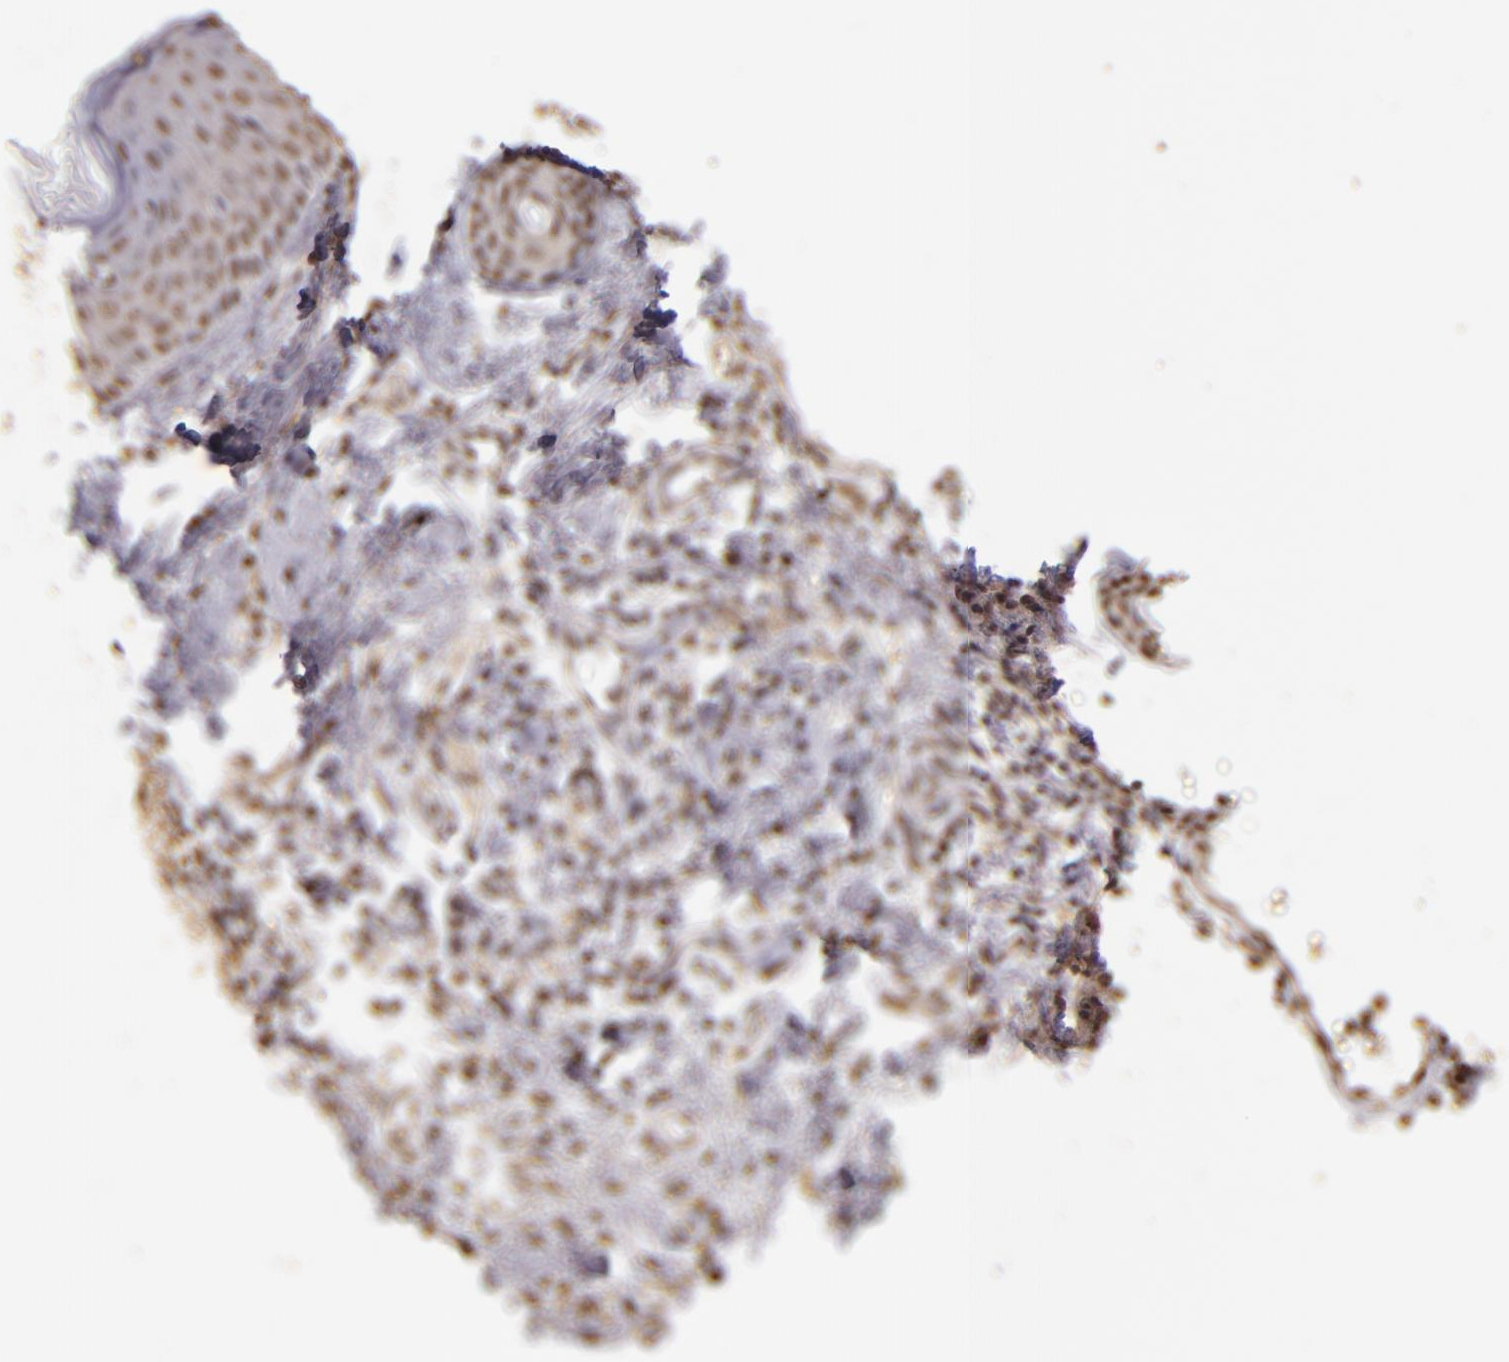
{"staining": {"intensity": "weak", "quantity": ">75%", "location": "cytoplasmic/membranous,nuclear"}, "tissue": "melanoma", "cell_type": "Tumor cells", "image_type": "cancer", "snomed": [{"axis": "morphology", "description": "Malignant melanoma, NOS"}, {"axis": "topography", "description": "Skin"}], "caption": "Immunohistochemistry histopathology image of human malignant melanoma stained for a protein (brown), which demonstrates low levels of weak cytoplasmic/membranous and nuclear positivity in about >75% of tumor cells.", "gene": "CUL1", "patient": {"sex": "male", "age": 23}}